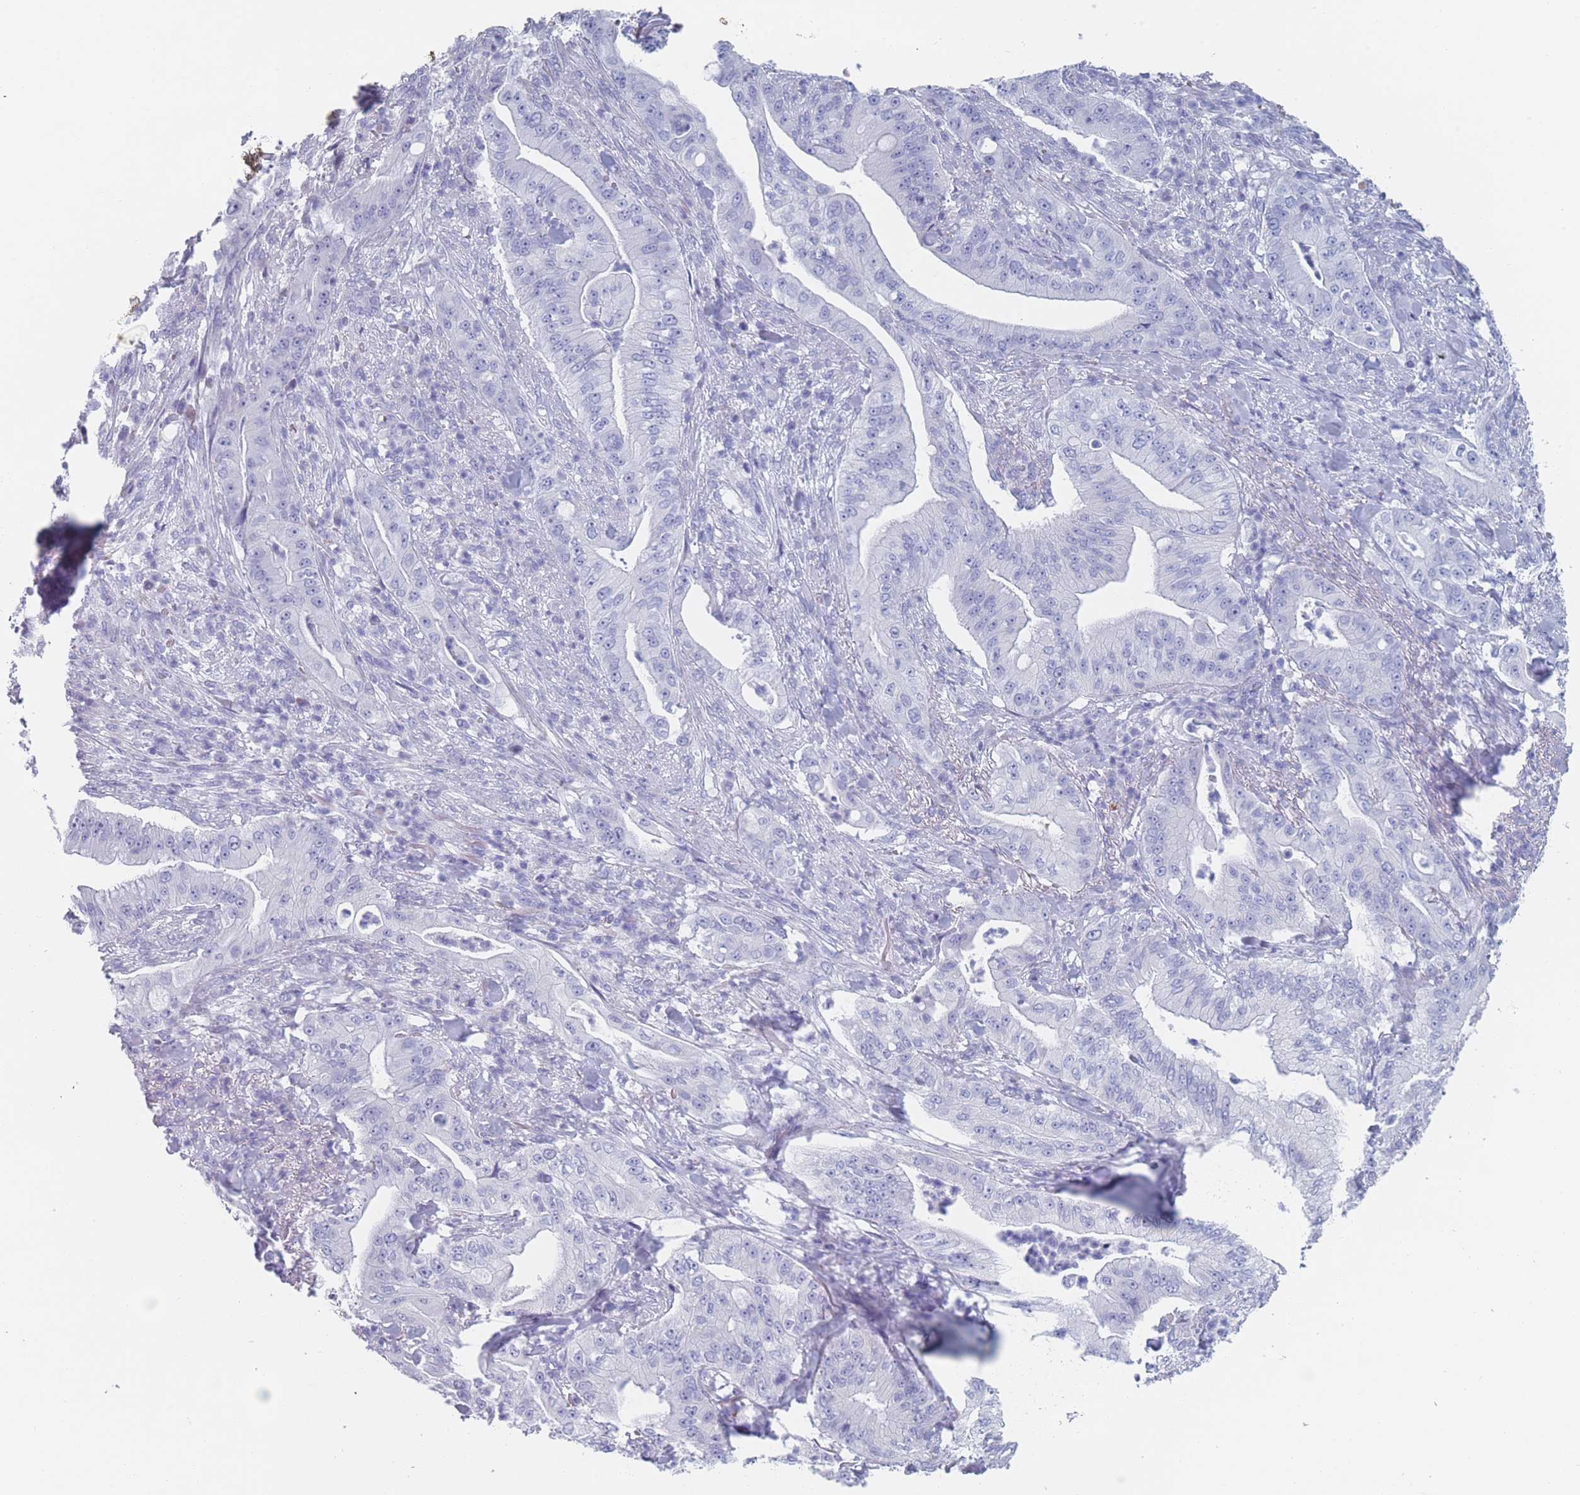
{"staining": {"intensity": "negative", "quantity": "none", "location": "none"}, "tissue": "pancreatic cancer", "cell_type": "Tumor cells", "image_type": "cancer", "snomed": [{"axis": "morphology", "description": "Adenocarcinoma, NOS"}, {"axis": "topography", "description": "Pancreas"}], "caption": "The IHC micrograph has no significant expression in tumor cells of adenocarcinoma (pancreatic) tissue.", "gene": "OR5D16", "patient": {"sex": "male", "age": 71}}